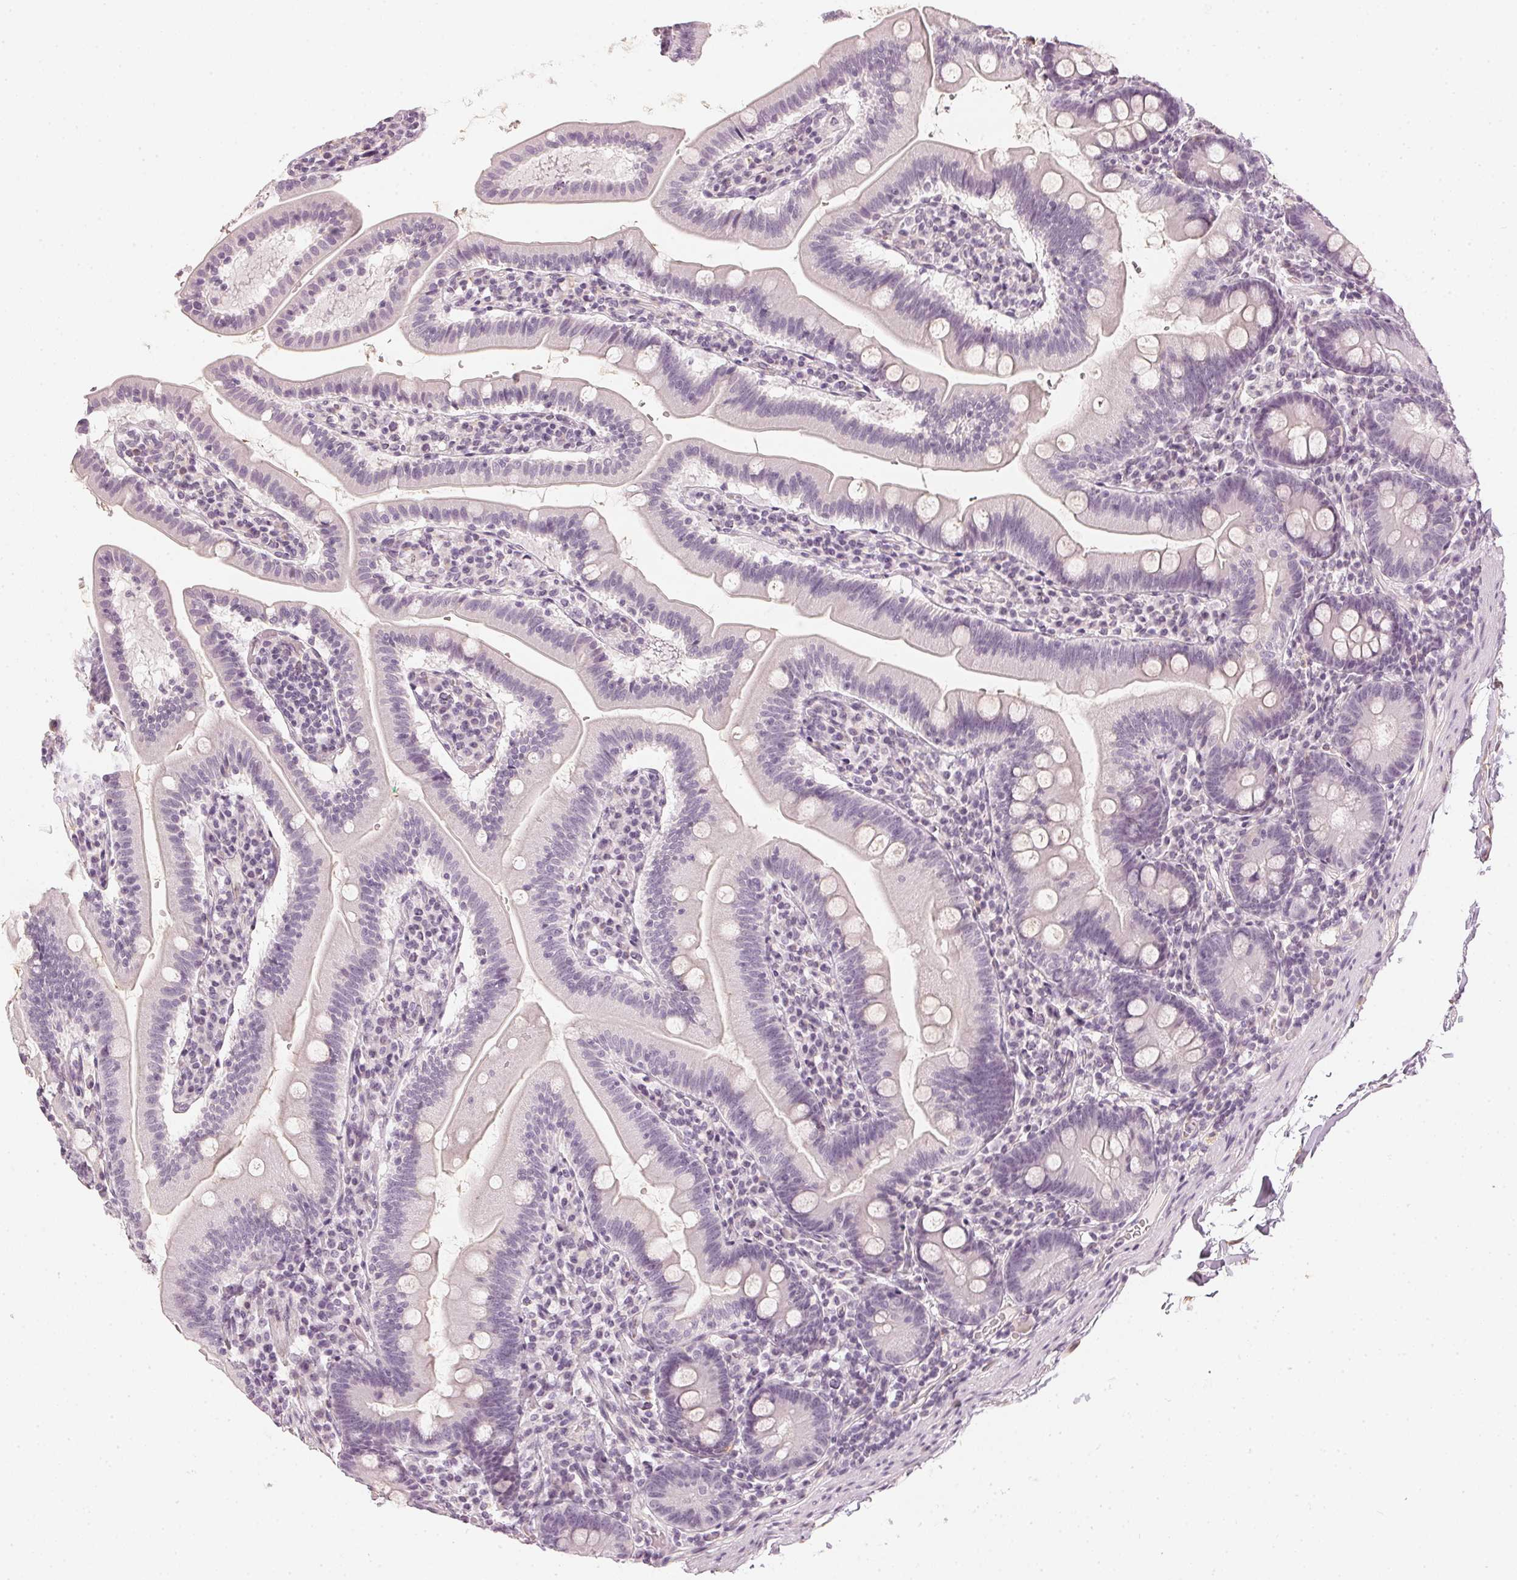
{"staining": {"intensity": "negative", "quantity": "none", "location": "none"}, "tissue": "duodenum", "cell_type": "Glandular cells", "image_type": "normal", "snomed": [{"axis": "morphology", "description": "Normal tissue, NOS"}, {"axis": "topography", "description": "Duodenum"}], "caption": "IHC of unremarkable human duodenum shows no expression in glandular cells. (Brightfield microscopy of DAB (3,3'-diaminobenzidine) immunohistochemistry (IHC) at high magnification).", "gene": "APLP1", "patient": {"sex": "female", "age": 67}}